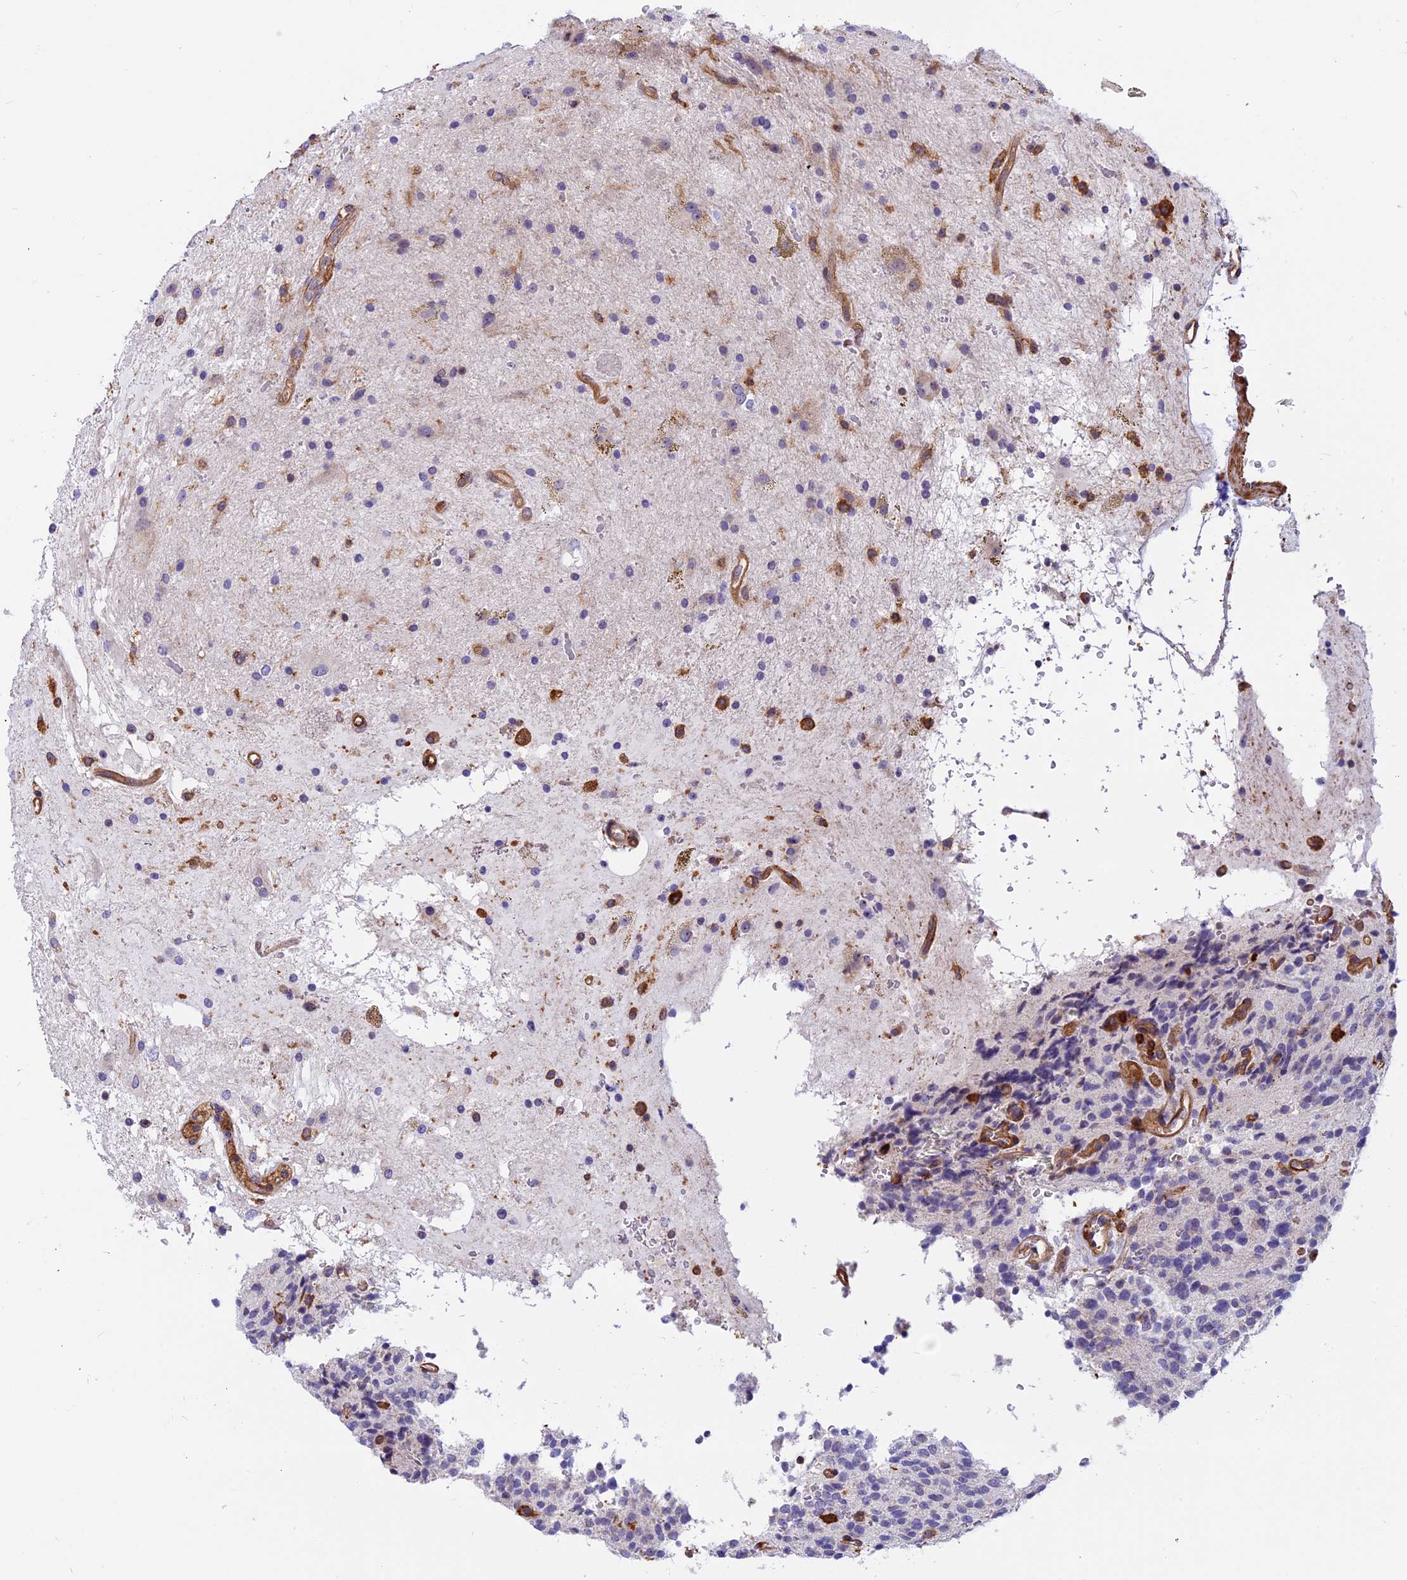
{"staining": {"intensity": "negative", "quantity": "none", "location": "none"}, "tissue": "glioma", "cell_type": "Tumor cells", "image_type": "cancer", "snomed": [{"axis": "morphology", "description": "Glioma, malignant, High grade"}, {"axis": "topography", "description": "Brain"}], "caption": "Immunohistochemical staining of human glioma shows no significant positivity in tumor cells.", "gene": "EHBP1L1", "patient": {"sex": "male", "age": 34}}